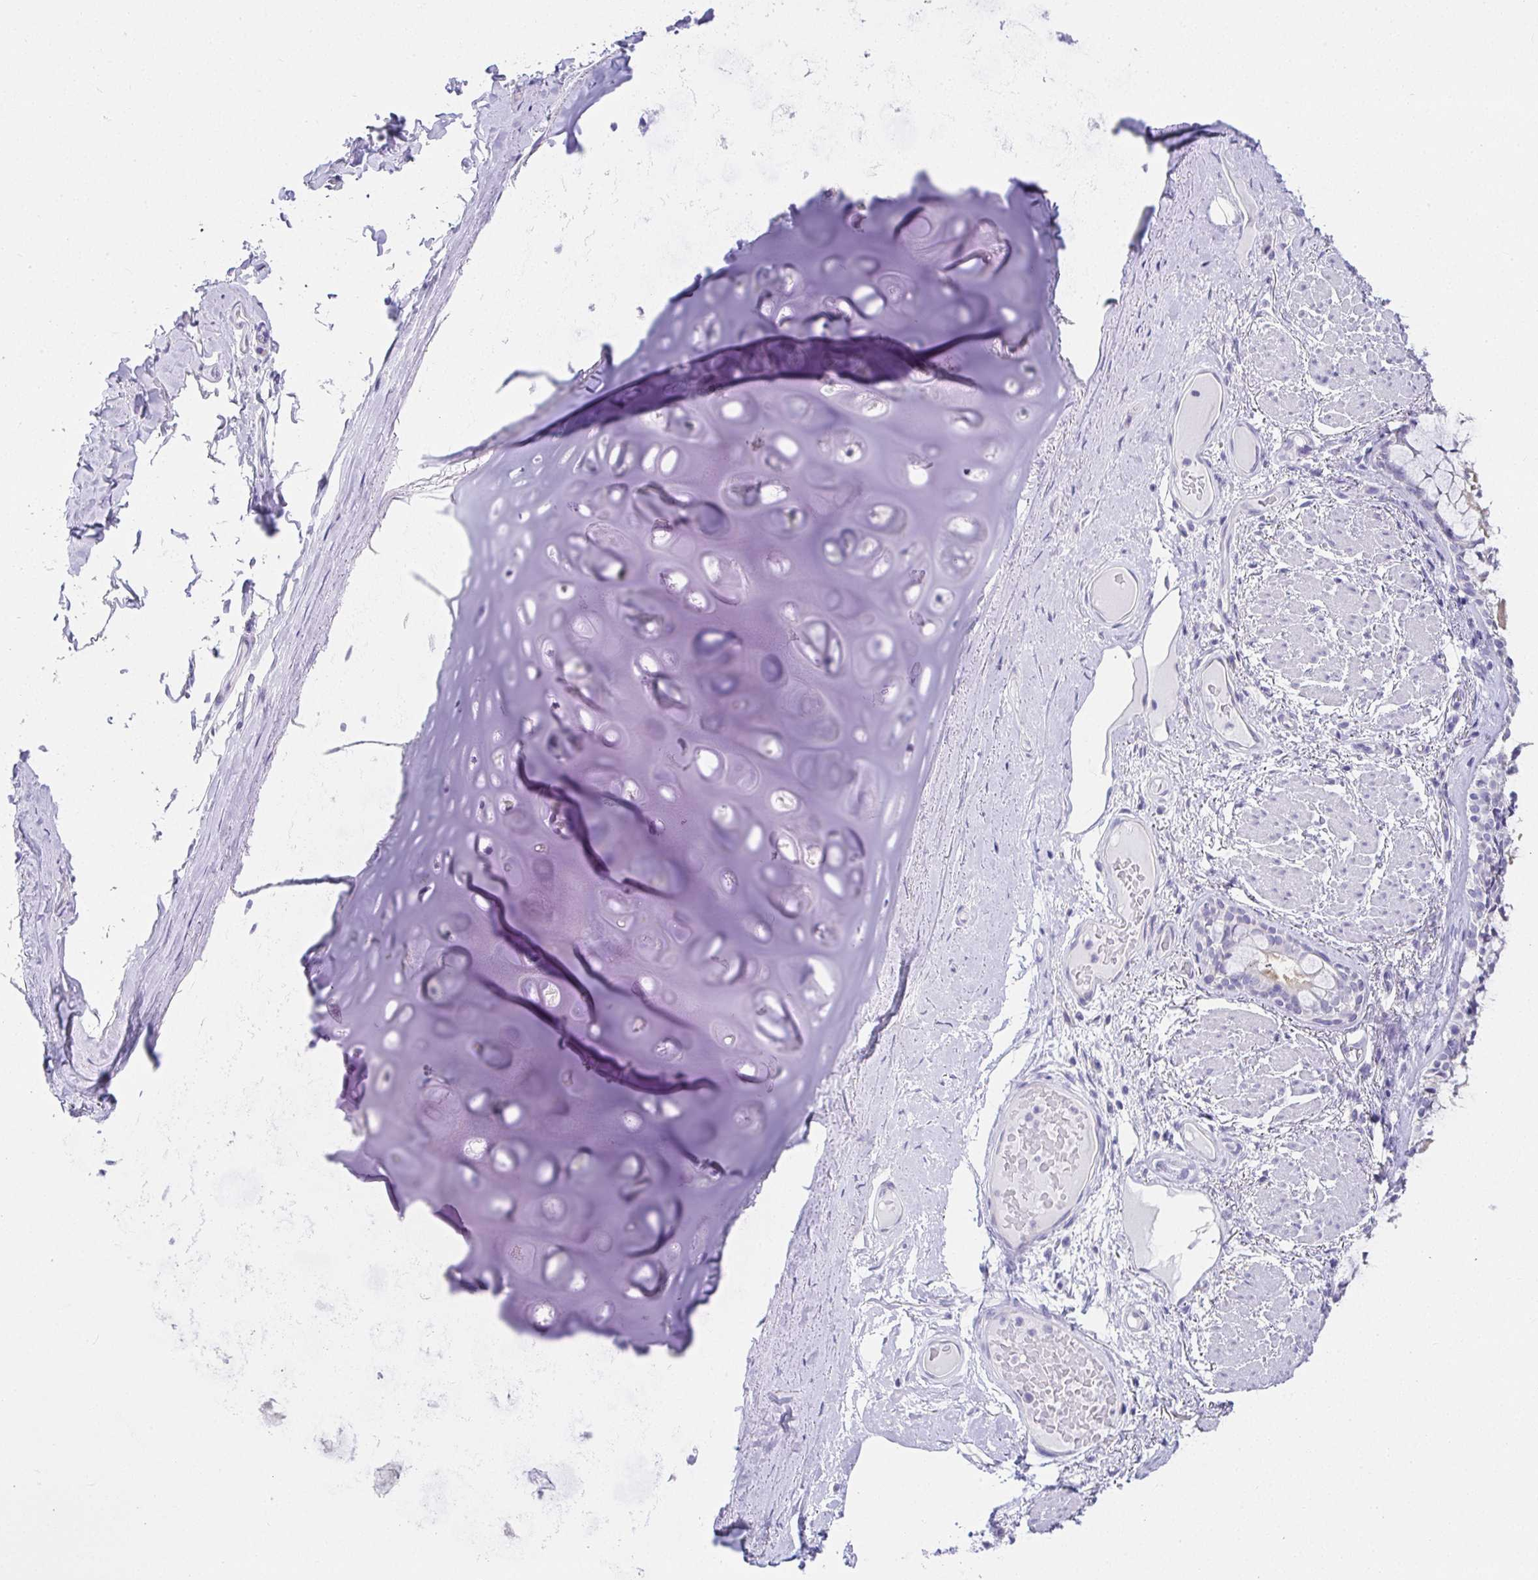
{"staining": {"intensity": "negative", "quantity": "none", "location": "none"}, "tissue": "adipose tissue", "cell_type": "Adipocytes", "image_type": "normal", "snomed": [{"axis": "morphology", "description": "Normal tissue, NOS"}, {"axis": "topography", "description": "Cartilage tissue"}, {"axis": "topography", "description": "Bronchus"}], "caption": "Histopathology image shows no significant protein expression in adipocytes of unremarkable adipose tissue. (DAB immunohistochemistry visualized using brightfield microscopy, high magnification).", "gene": "VGLL1", "patient": {"sex": "male", "age": 64}}